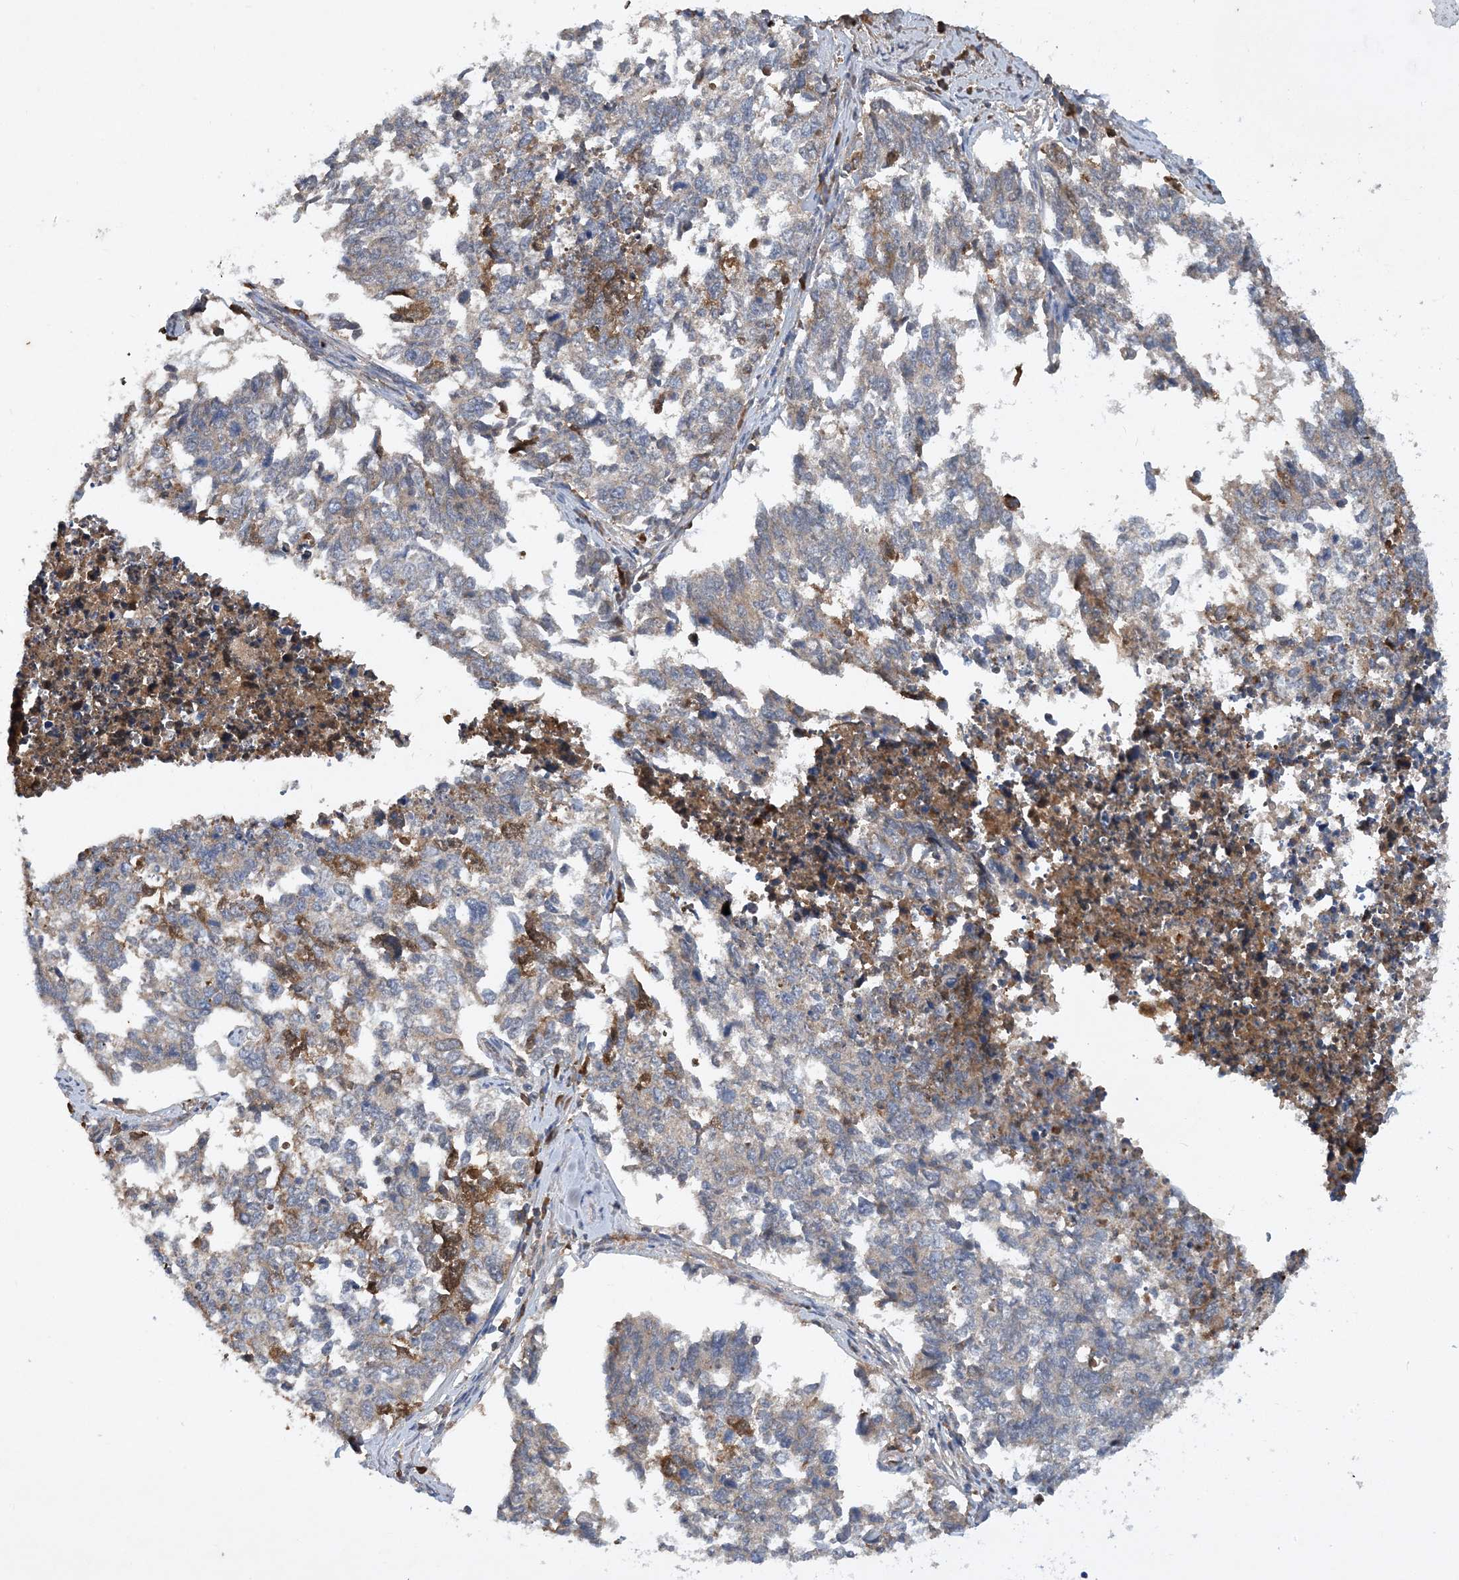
{"staining": {"intensity": "weak", "quantity": "25%-75%", "location": "cytoplasmic/membranous"}, "tissue": "cervical cancer", "cell_type": "Tumor cells", "image_type": "cancer", "snomed": [{"axis": "morphology", "description": "Squamous cell carcinoma, NOS"}, {"axis": "topography", "description": "Cervix"}], "caption": "Cervical cancer stained with immunohistochemistry displays weak cytoplasmic/membranous positivity in about 25%-75% of tumor cells. (brown staining indicates protein expression, while blue staining denotes nuclei).", "gene": "STK19", "patient": {"sex": "female", "age": 63}}